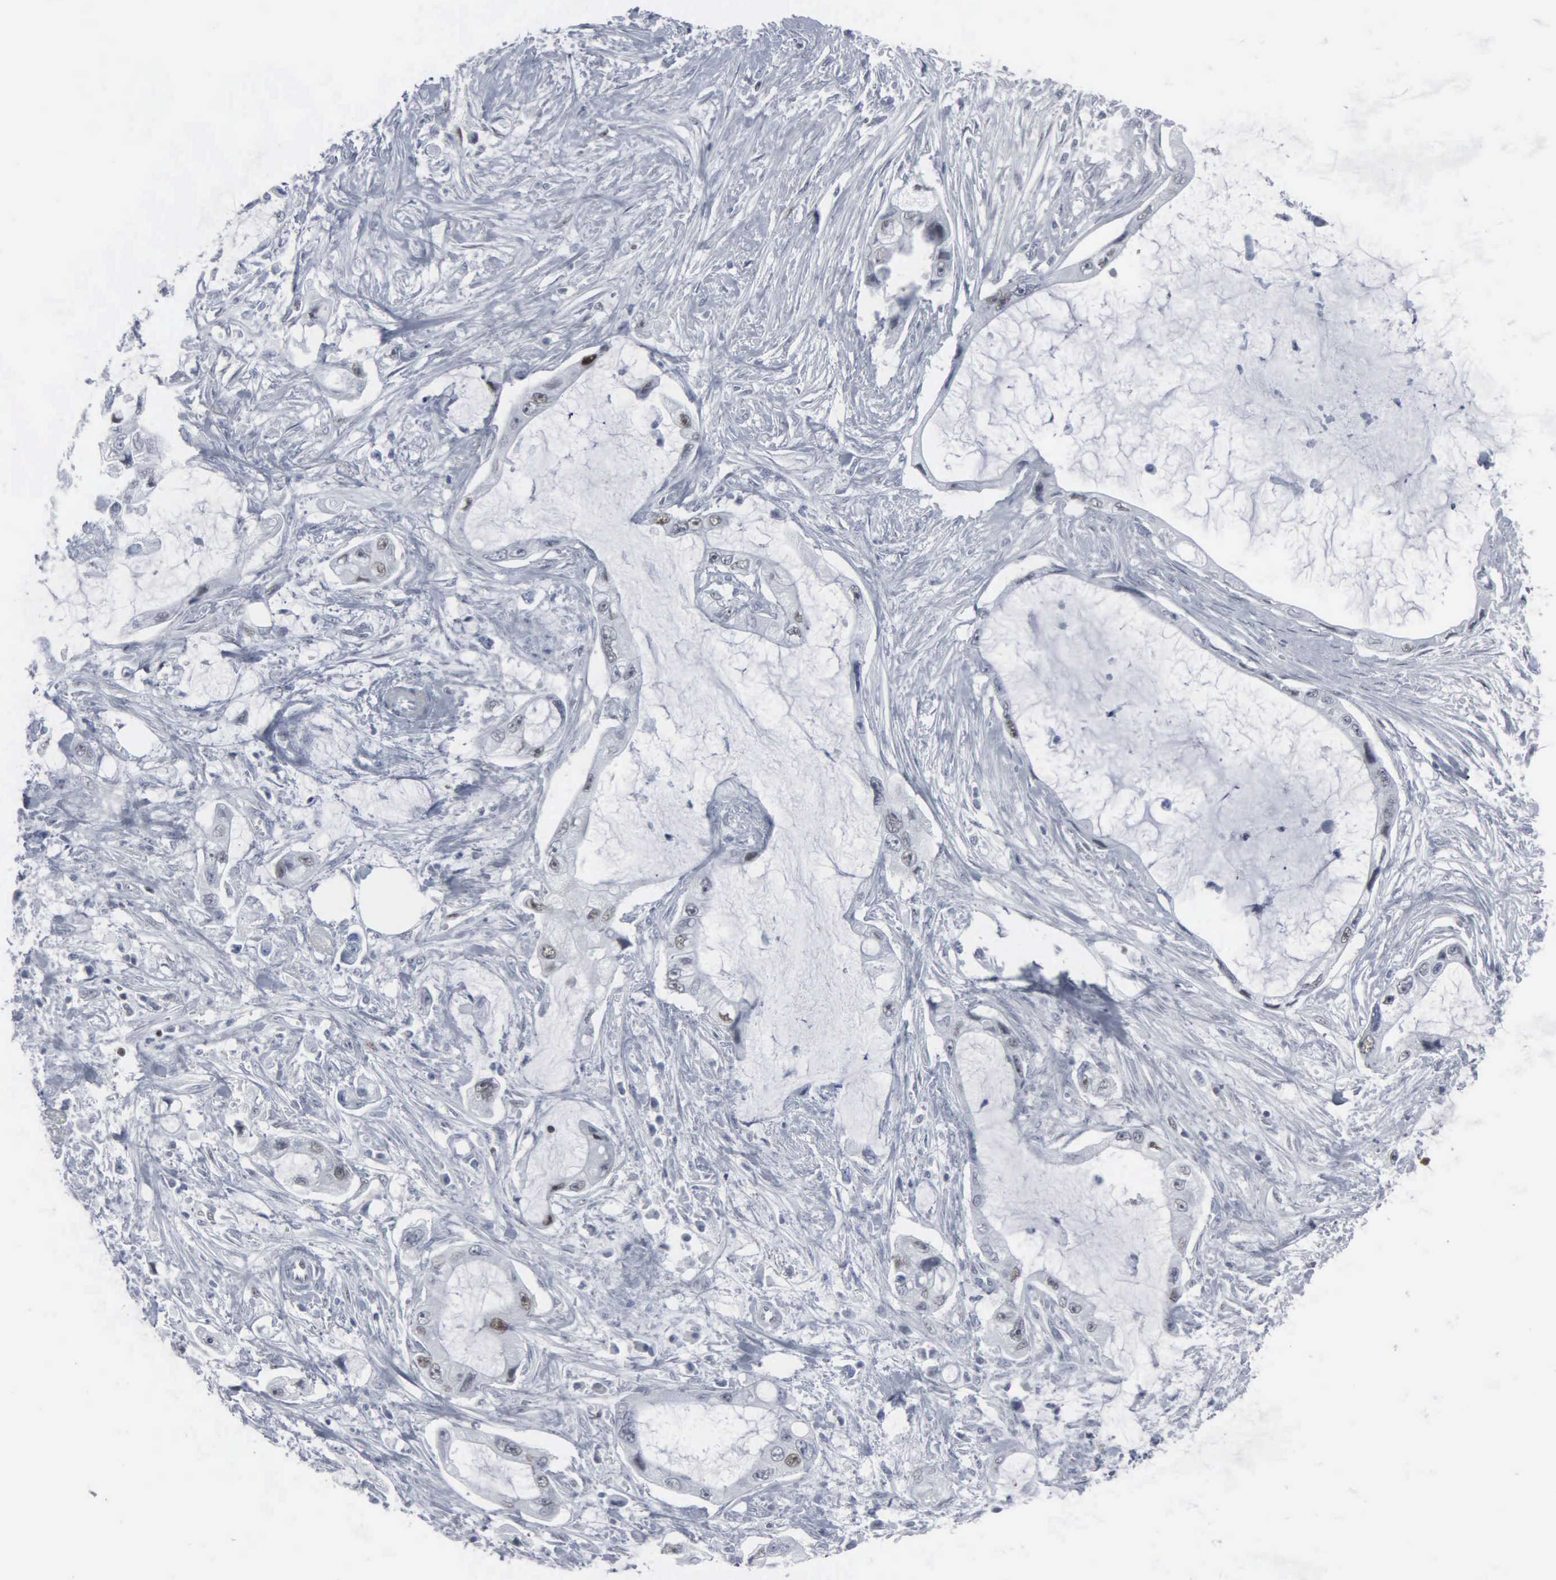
{"staining": {"intensity": "negative", "quantity": "none", "location": "none"}, "tissue": "pancreatic cancer", "cell_type": "Tumor cells", "image_type": "cancer", "snomed": [{"axis": "morphology", "description": "Adenocarcinoma, NOS"}, {"axis": "topography", "description": "Pancreas"}, {"axis": "topography", "description": "Stomach, upper"}], "caption": "The immunohistochemistry micrograph has no significant expression in tumor cells of pancreatic adenocarcinoma tissue.", "gene": "CCND3", "patient": {"sex": "male", "age": 77}}